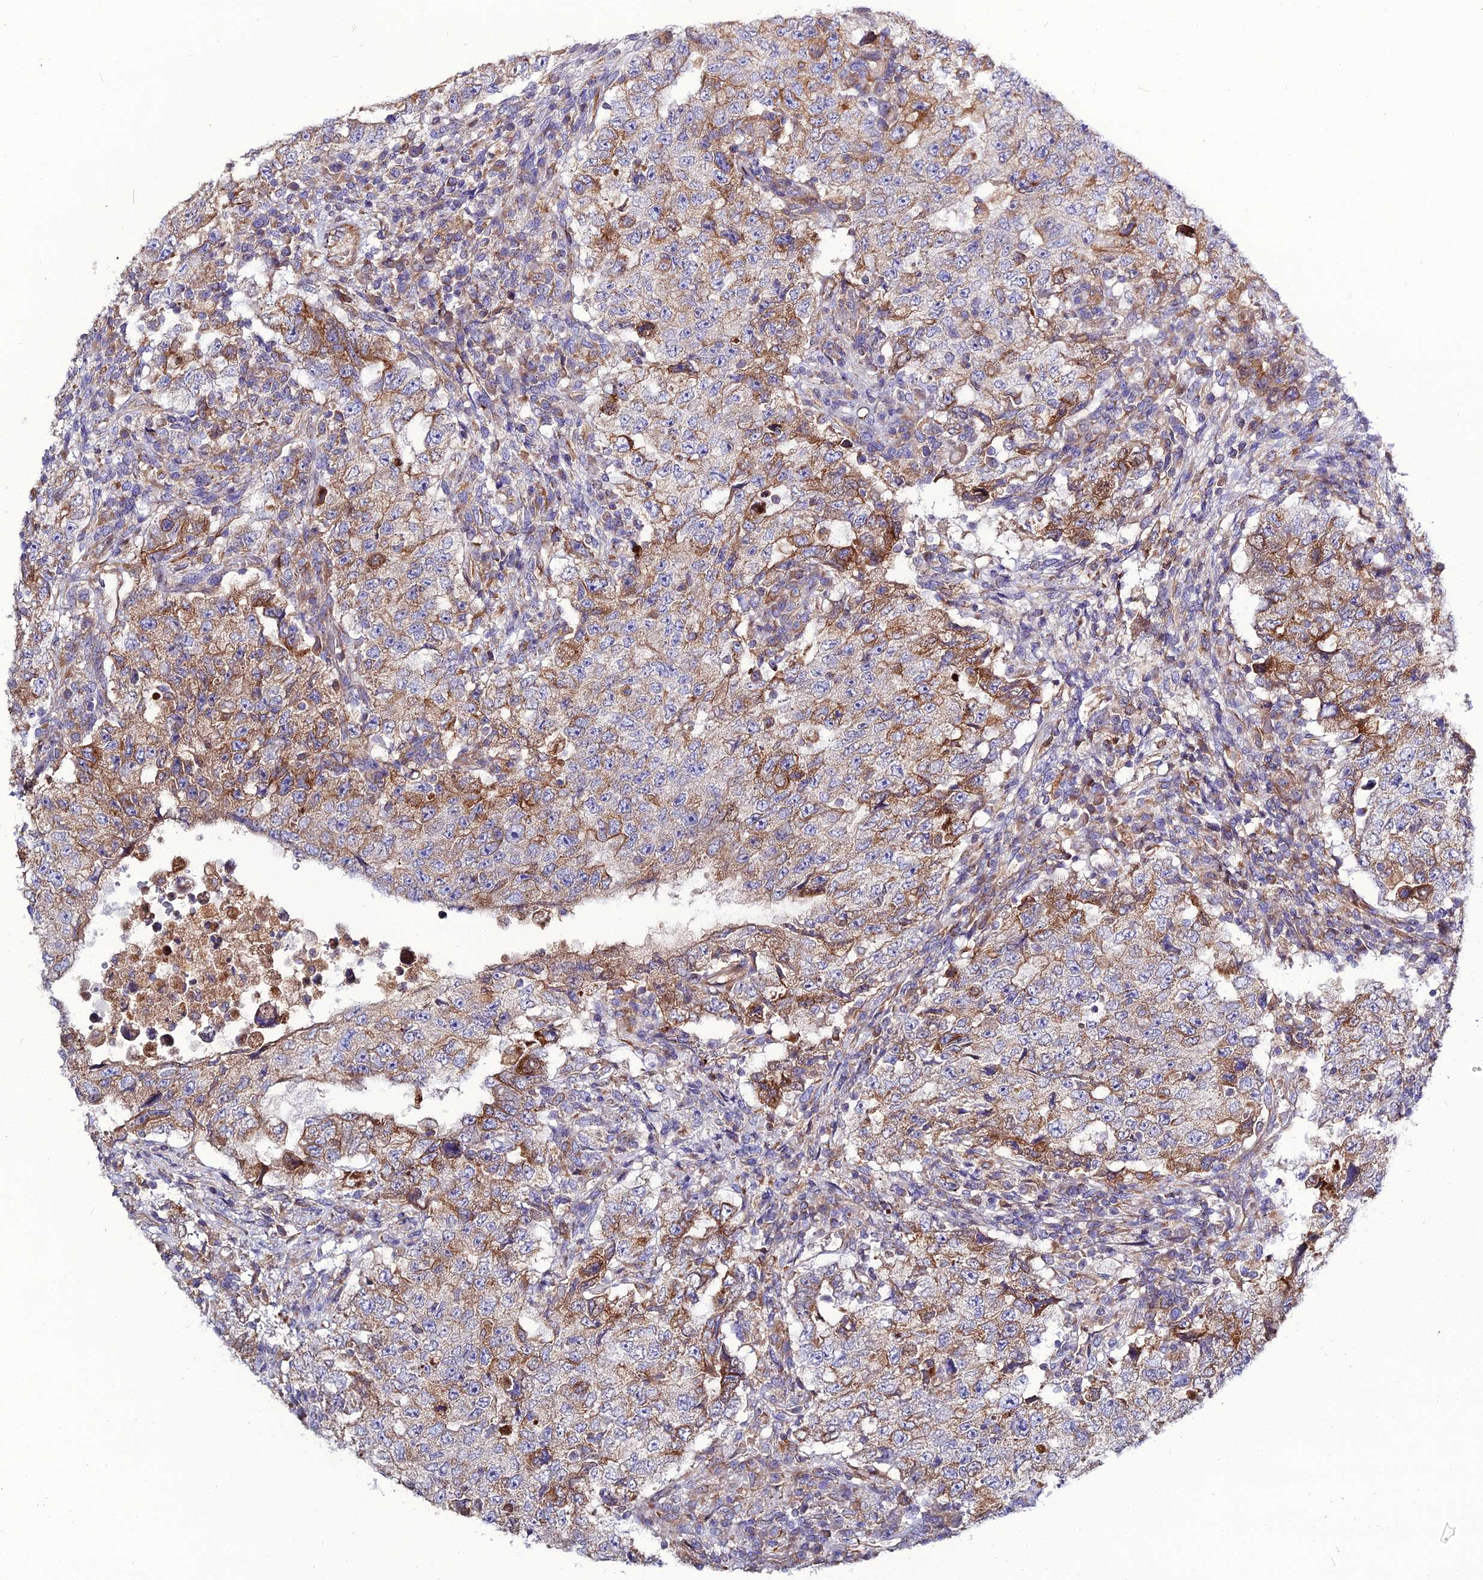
{"staining": {"intensity": "moderate", "quantity": "<25%", "location": "cytoplasmic/membranous"}, "tissue": "testis cancer", "cell_type": "Tumor cells", "image_type": "cancer", "snomed": [{"axis": "morphology", "description": "Carcinoma, Embryonal, NOS"}, {"axis": "topography", "description": "Testis"}], "caption": "This photomicrograph displays IHC staining of embryonal carcinoma (testis), with low moderate cytoplasmic/membranous staining in approximately <25% of tumor cells.", "gene": "ARL6IP1", "patient": {"sex": "male", "age": 26}}